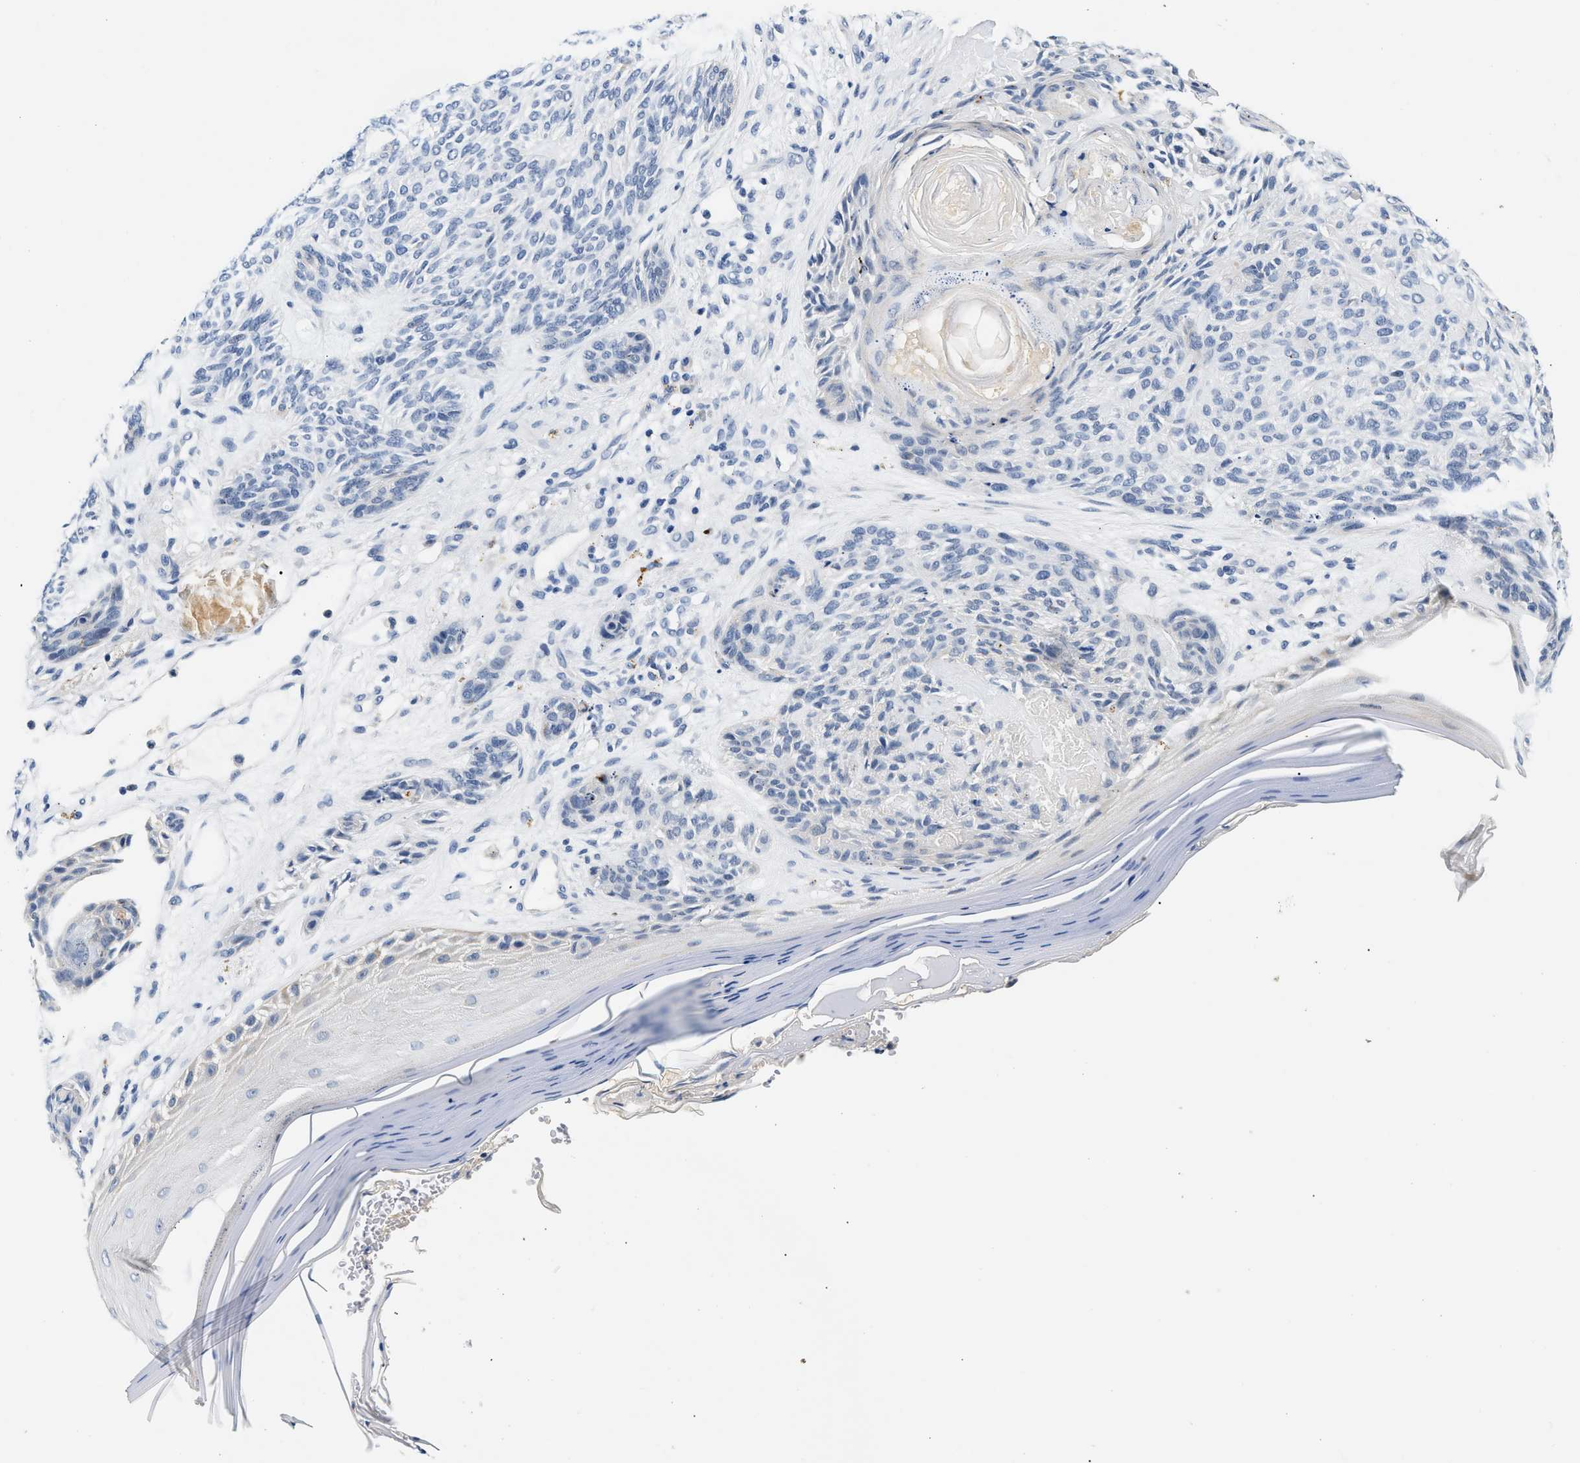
{"staining": {"intensity": "negative", "quantity": "none", "location": "none"}, "tissue": "skin cancer", "cell_type": "Tumor cells", "image_type": "cancer", "snomed": [{"axis": "morphology", "description": "Basal cell carcinoma"}, {"axis": "topography", "description": "Skin"}], "caption": "High magnification brightfield microscopy of skin basal cell carcinoma stained with DAB (3,3'-diaminobenzidine) (brown) and counterstained with hematoxylin (blue): tumor cells show no significant expression. The staining is performed using DAB brown chromogen with nuclei counter-stained in using hematoxylin.", "gene": "MED22", "patient": {"sex": "male", "age": 55}}